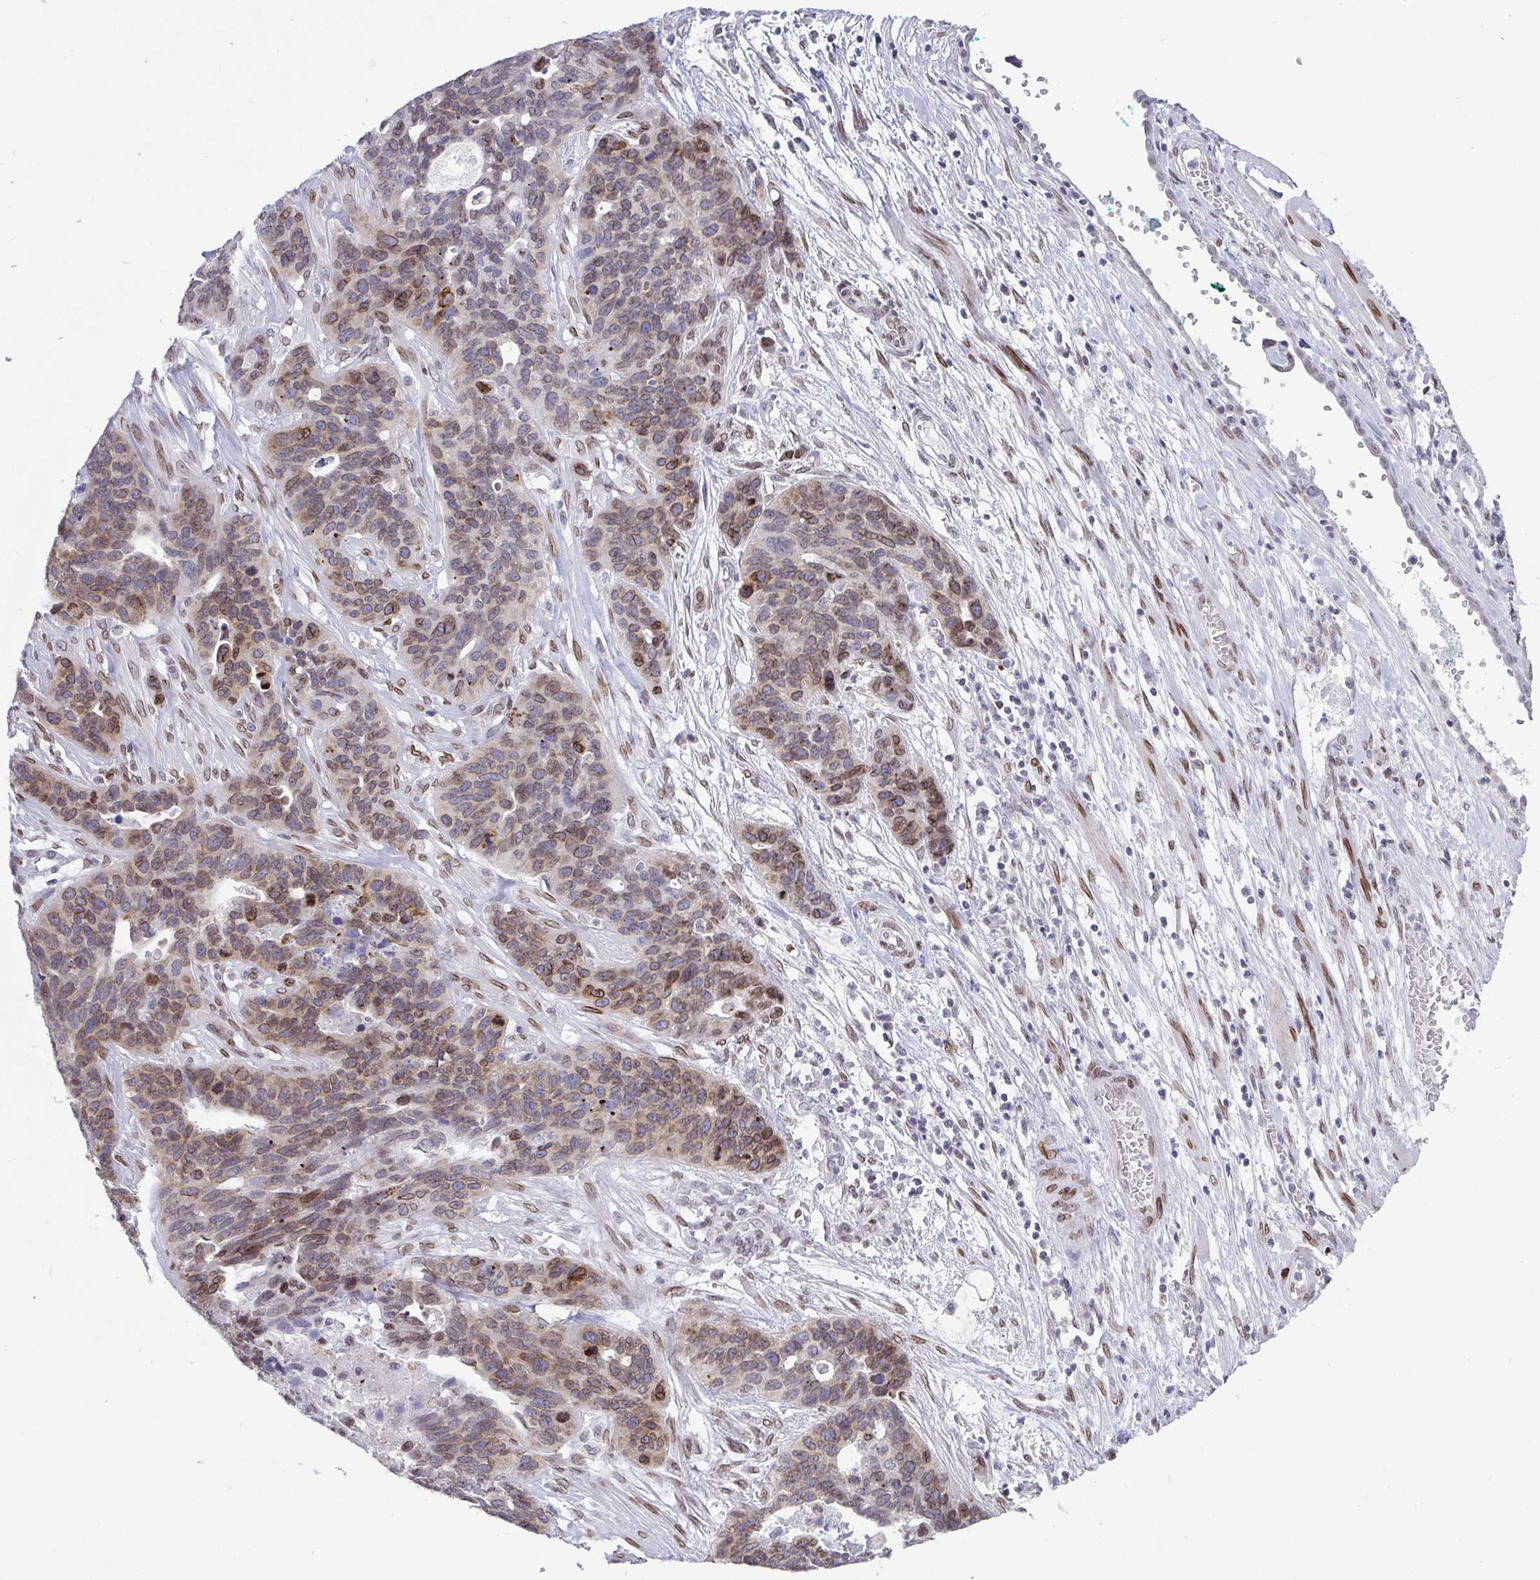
{"staining": {"intensity": "weak", "quantity": "25%-75%", "location": "cytoplasmic/membranous,nuclear"}, "tissue": "ovarian cancer", "cell_type": "Tumor cells", "image_type": "cancer", "snomed": [{"axis": "morphology", "description": "Cystadenocarcinoma, serous, NOS"}, {"axis": "topography", "description": "Ovary"}], "caption": "Protein analysis of ovarian cancer (serous cystadenocarcinoma) tissue reveals weak cytoplasmic/membranous and nuclear staining in approximately 25%-75% of tumor cells. (Stains: DAB (3,3'-diaminobenzidine) in brown, nuclei in blue, Microscopy: brightfield microscopy at high magnification).", "gene": "EMD", "patient": {"sex": "female", "age": 64}}